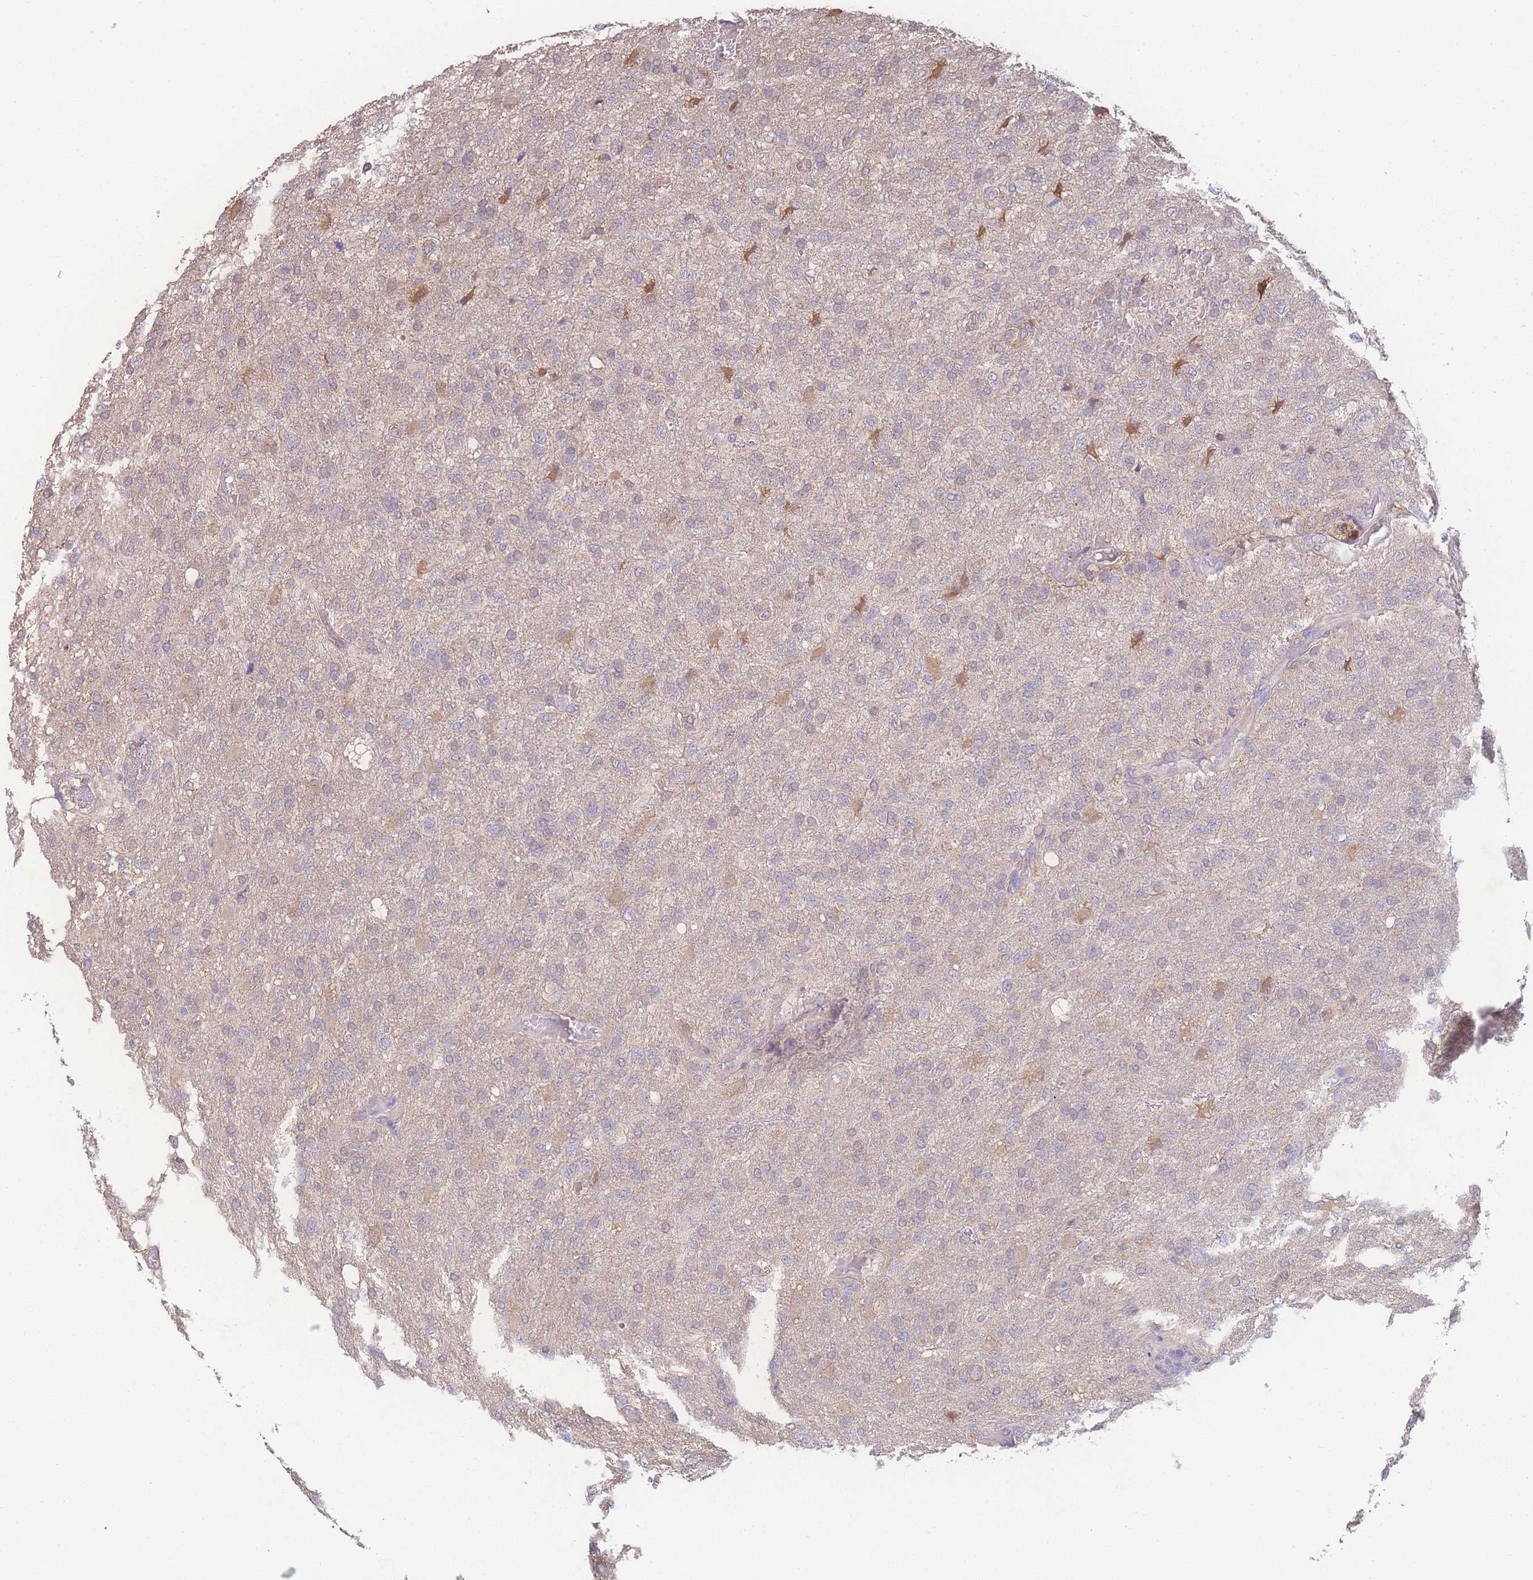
{"staining": {"intensity": "negative", "quantity": "none", "location": "none"}, "tissue": "glioma", "cell_type": "Tumor cells", "image_type": "cancer", "snomed": [{"axis": "morphology", "description": "Glioma, malignant, High grade"}, {"axis": "topography", "description": "Brain"}], "caption": "Immunohistochemistry (IHC) micrograph of high-grade glioma (malignant) stained for a protein (brown), which shows no positivity in tumor cells.", "gene": "GIPR", "patient": {"sex": "female", "age": 74}}